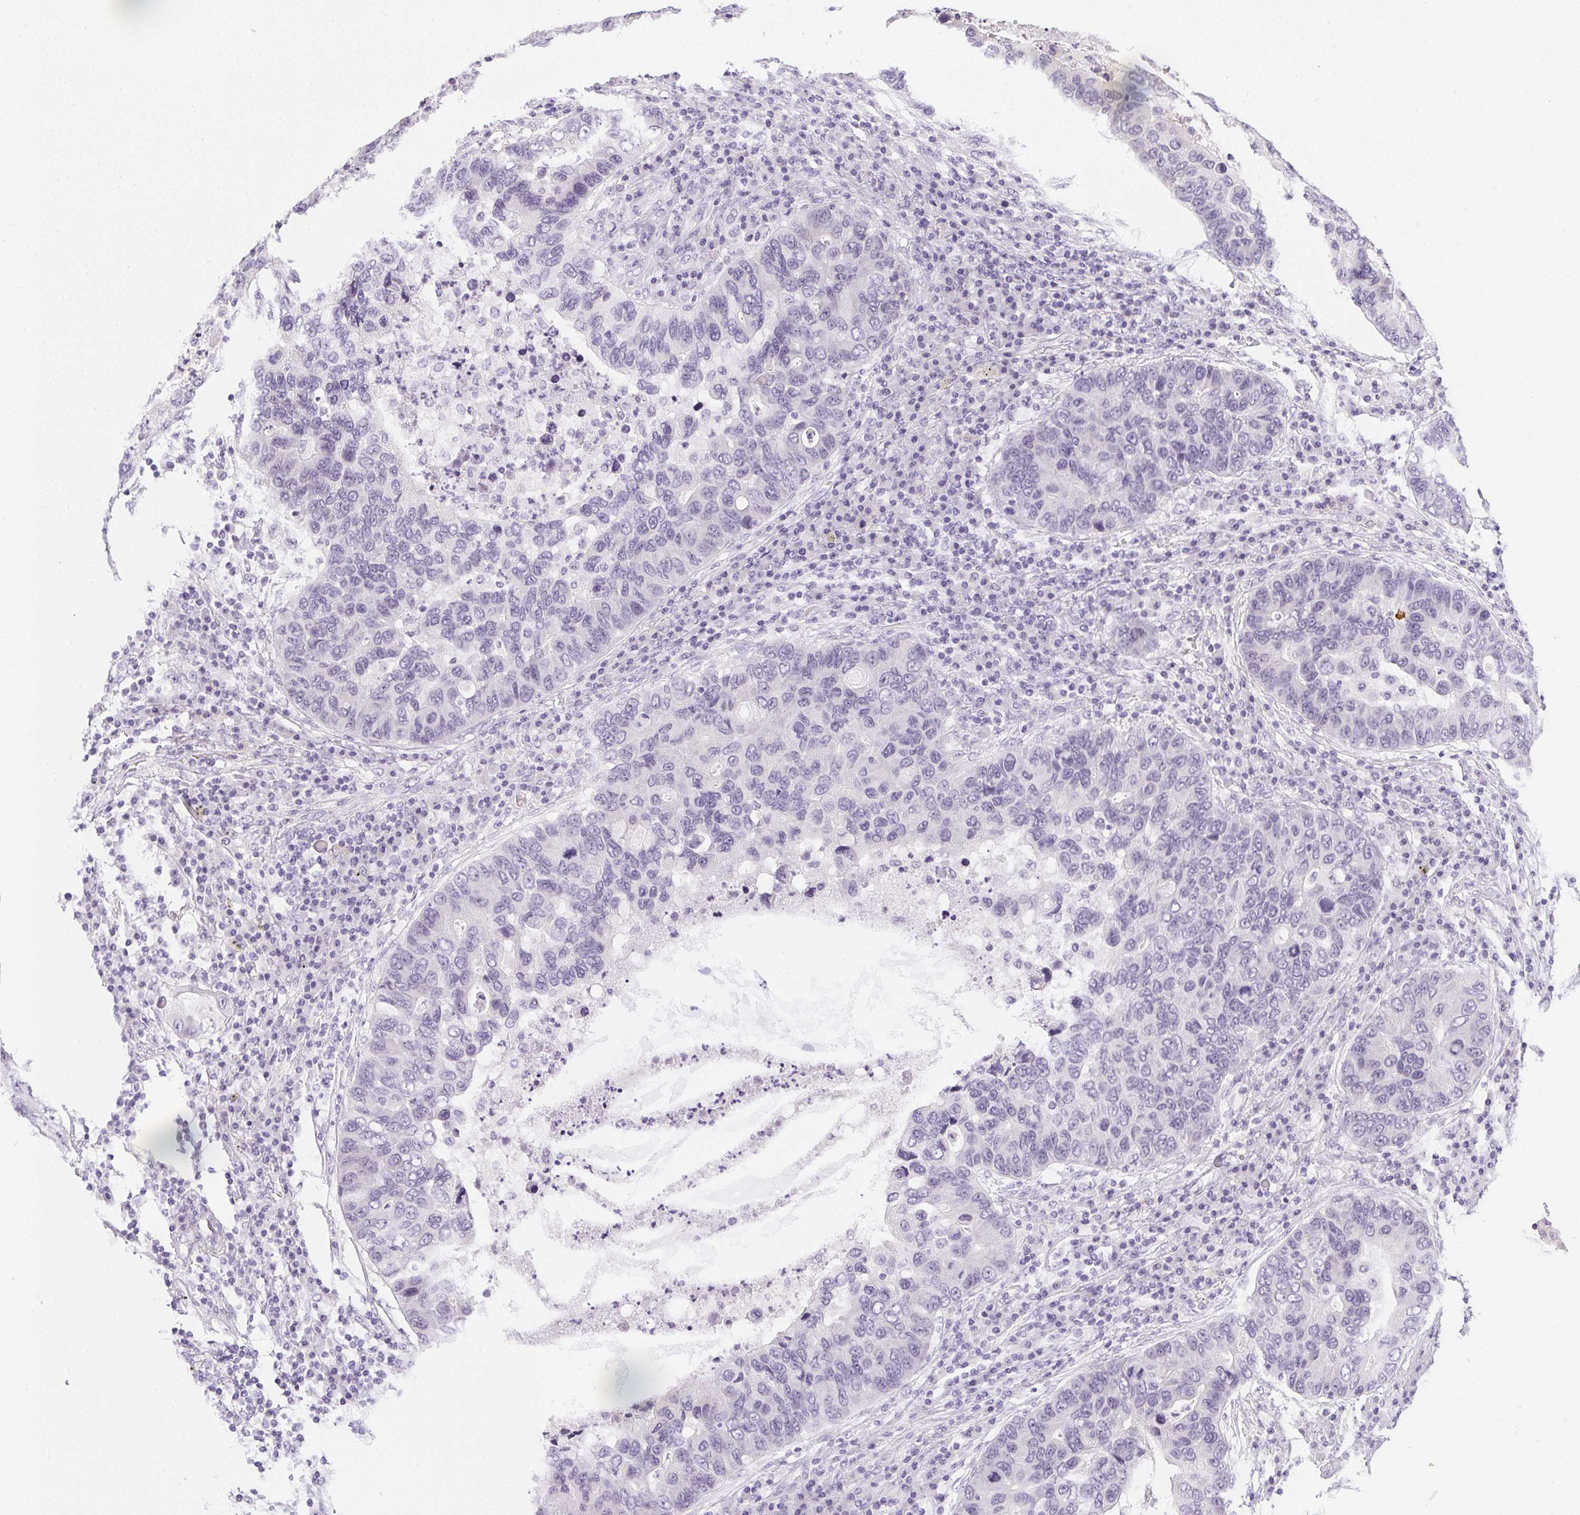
{"staining": {"intensity": "negative", "quantity": "none", "location": "none"}, "tissue": "lung cancer", "cell_type": "Tumor cells", "image_type": "cancer", "snomed": [{"axis": "morphology", "description": "Adenocarcinoma, NOS"}, {"axis": "morphology", "description": "Adenocarcinoma, metastatic, NOS"}, {"axis": "topography", "description": "Lymph node"}, {"axis": "topography", "description": "Lung"}], "caption": "This is an immunohistochemistry image of human metastatic adenocarcinoma (lung). There is no positivity in tumor cells.", "gene": "PPY", "patient": {"sex": "female", "age": 54}}